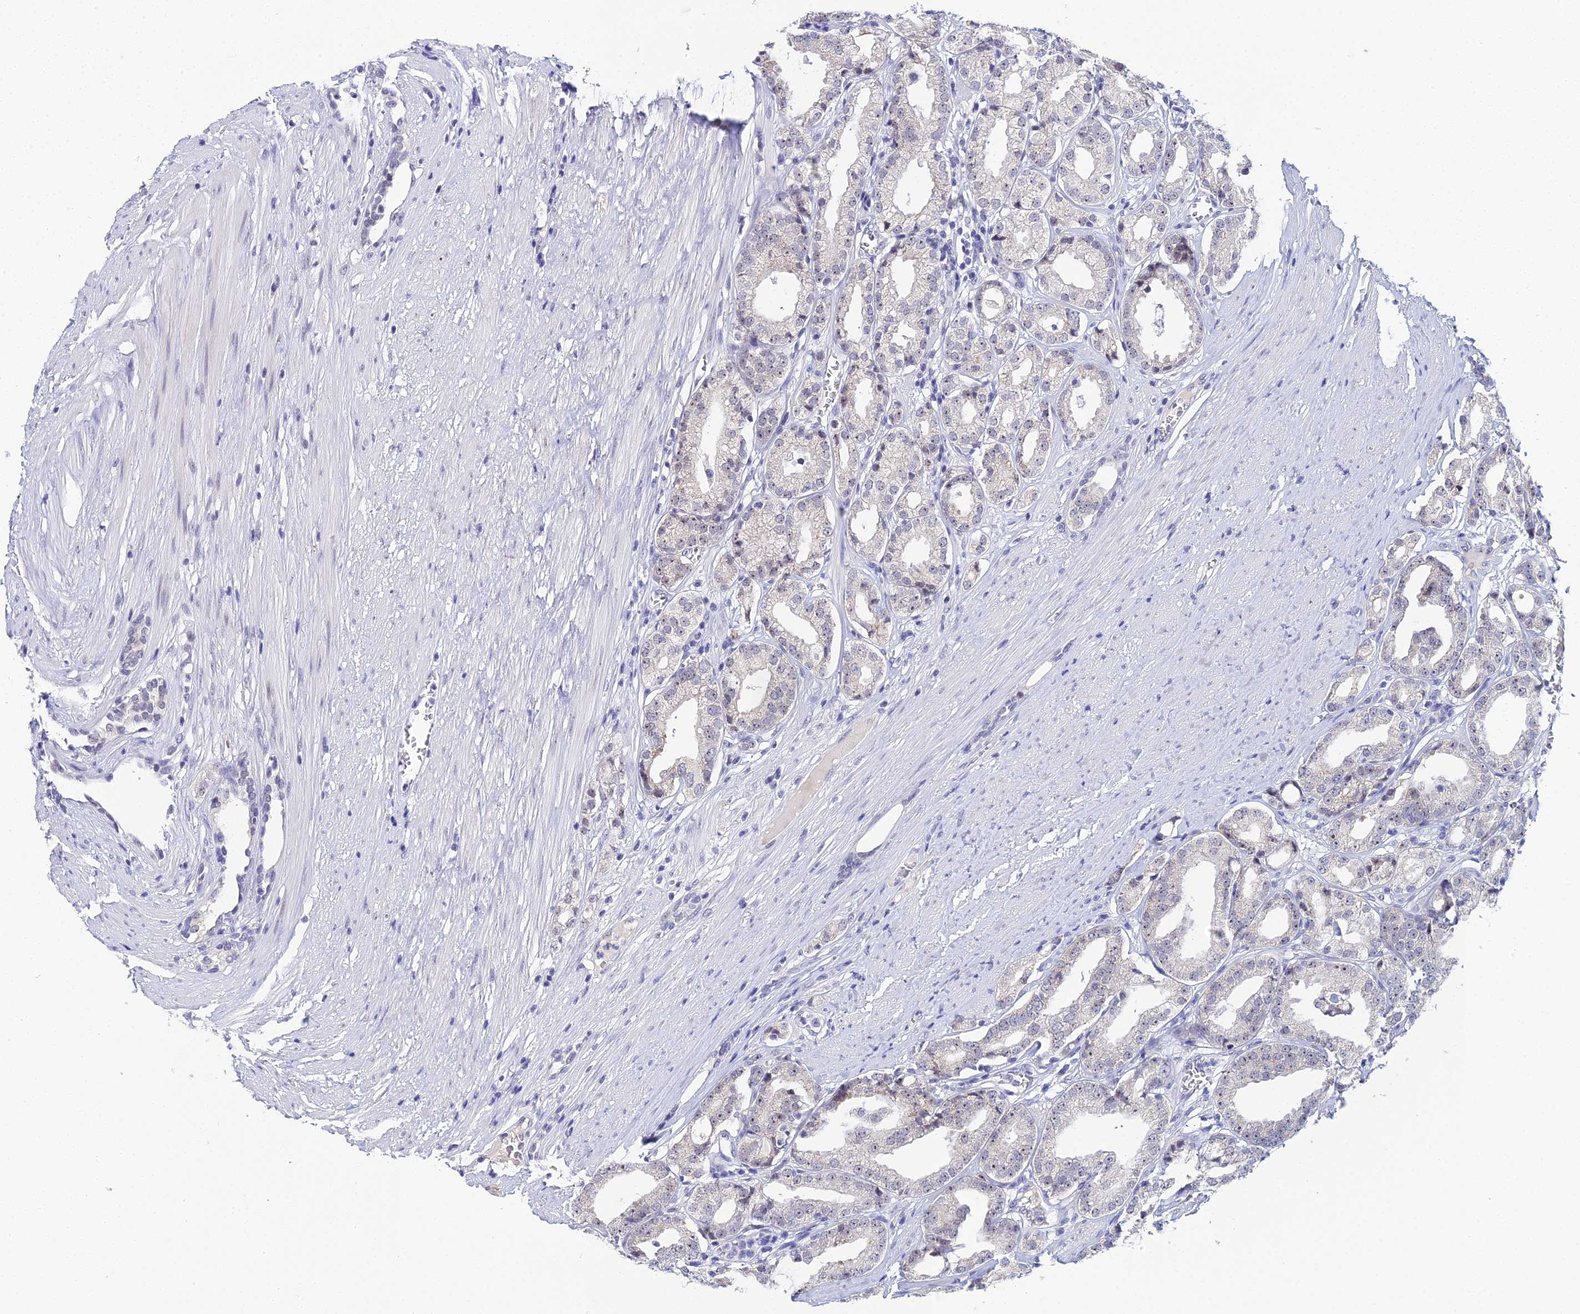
{"staining": {"intensity": "weak", "quantity": "<25%", "location": "cytoplasmic/membranous"}, "tissue": "prostate cancer", "cell_type": "Tumor cells", "image_type": "cancer", "snomed": [{"axis": "morphology", "description": "Adenocarcinoma, High grade"}, {"axis": "topography", "description": "Prostate"}], "caption": "Immunohistochemical staining of prostate cancer demonstrates no significant staining in tumor cells.", "gene": "PLPP4", "patient": {"sex": "male", "age": 69}}